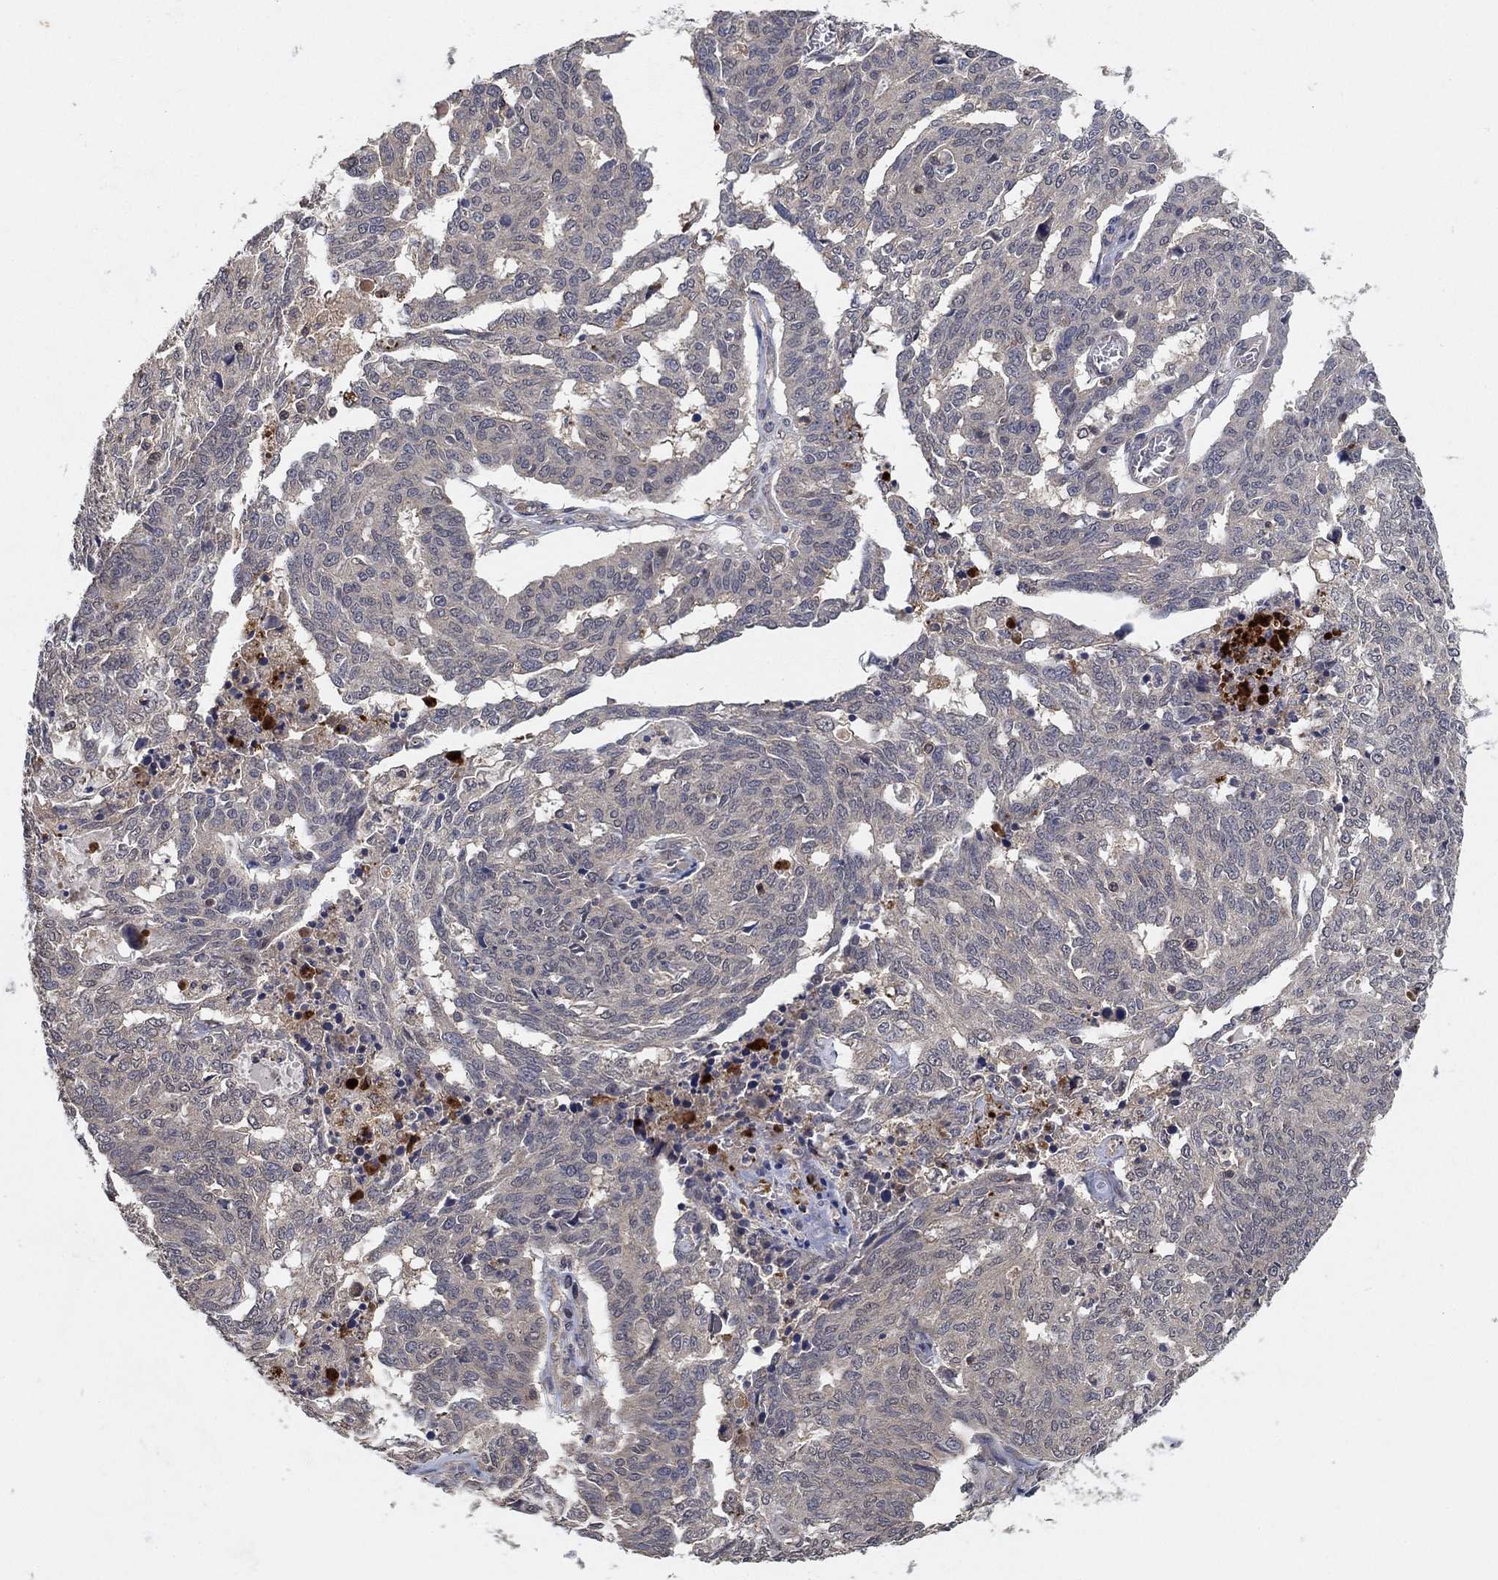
{"staining": {"intensity": "negative", "quantity": "none", "location": "none"}, "tissue": "ovarian cancer", "cell_type": "Tumor cells", "image_type": "cancer", "snomed": [{"axis": "morphology", "description": "Cystadenocarcinoma, serous, NOS"}, {"axis": "topography", "description": "Ovary"}], "caption": "A micrograph of human ovarian serous cystadenocarcinoma is negative for staining in tumor cells.", "gene": "CCDC43", "patient": {"sex": "female", "age": 67}}